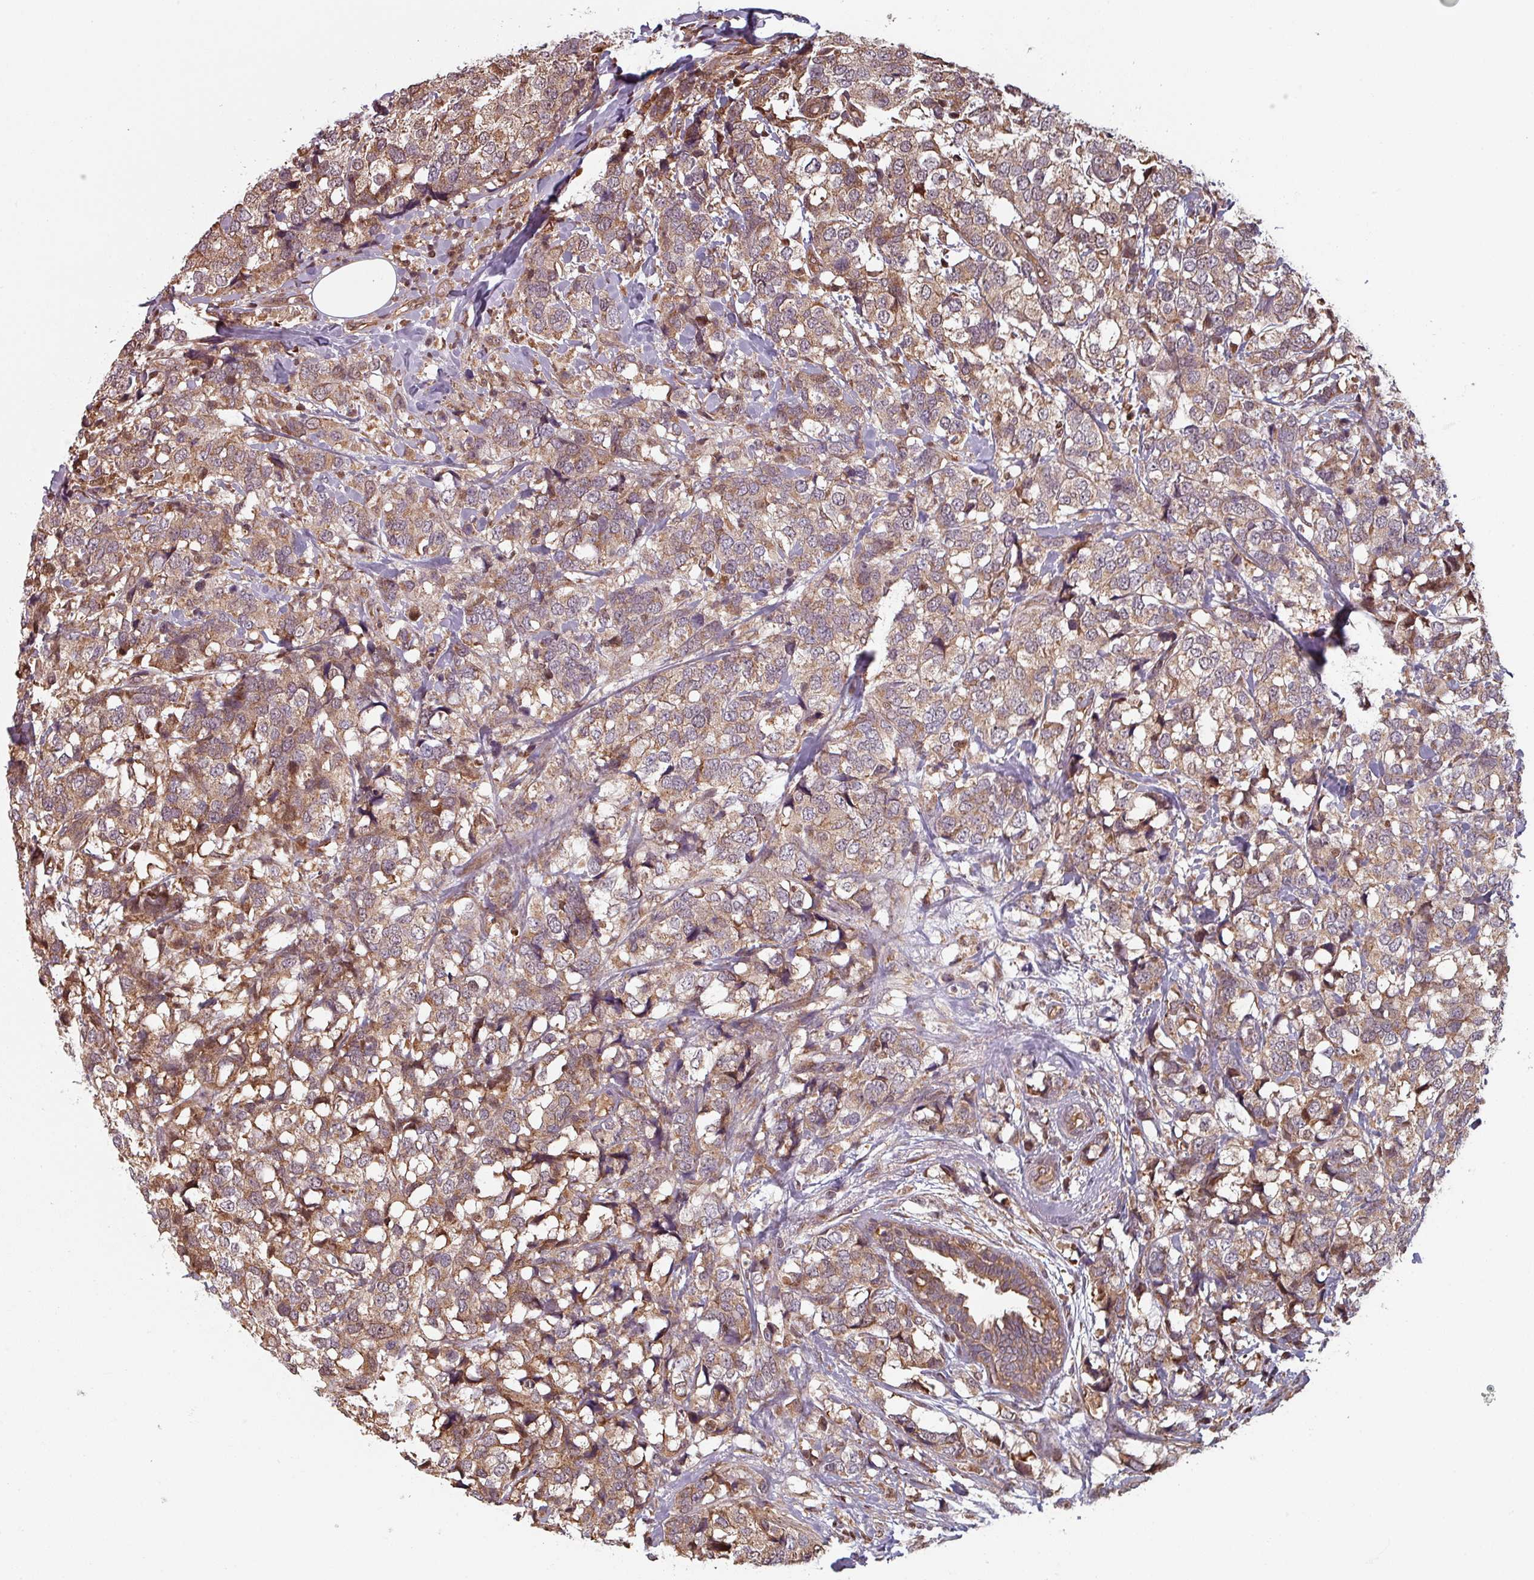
{"staining": {"intensity": "moderate", "quantity": ">75%", "location": "cytoplasmic/membranous"}, "tissue": "breast cancer", "cell_type": "Tumor cells", "image_type": "cancer", "snomed": [{"axis": "morphology", "description": "Lobular carcinoma"}, {"axis": "topography", "description": "Breast"}], "caption": "A medium amount of moderate cytoplasmic/membranous staining is identified in approximately >75% of tumor cells in lobular carcinoma (breast) tissue.", "gene": "EID1", "patient": {"sex": "female", "age": 59}}